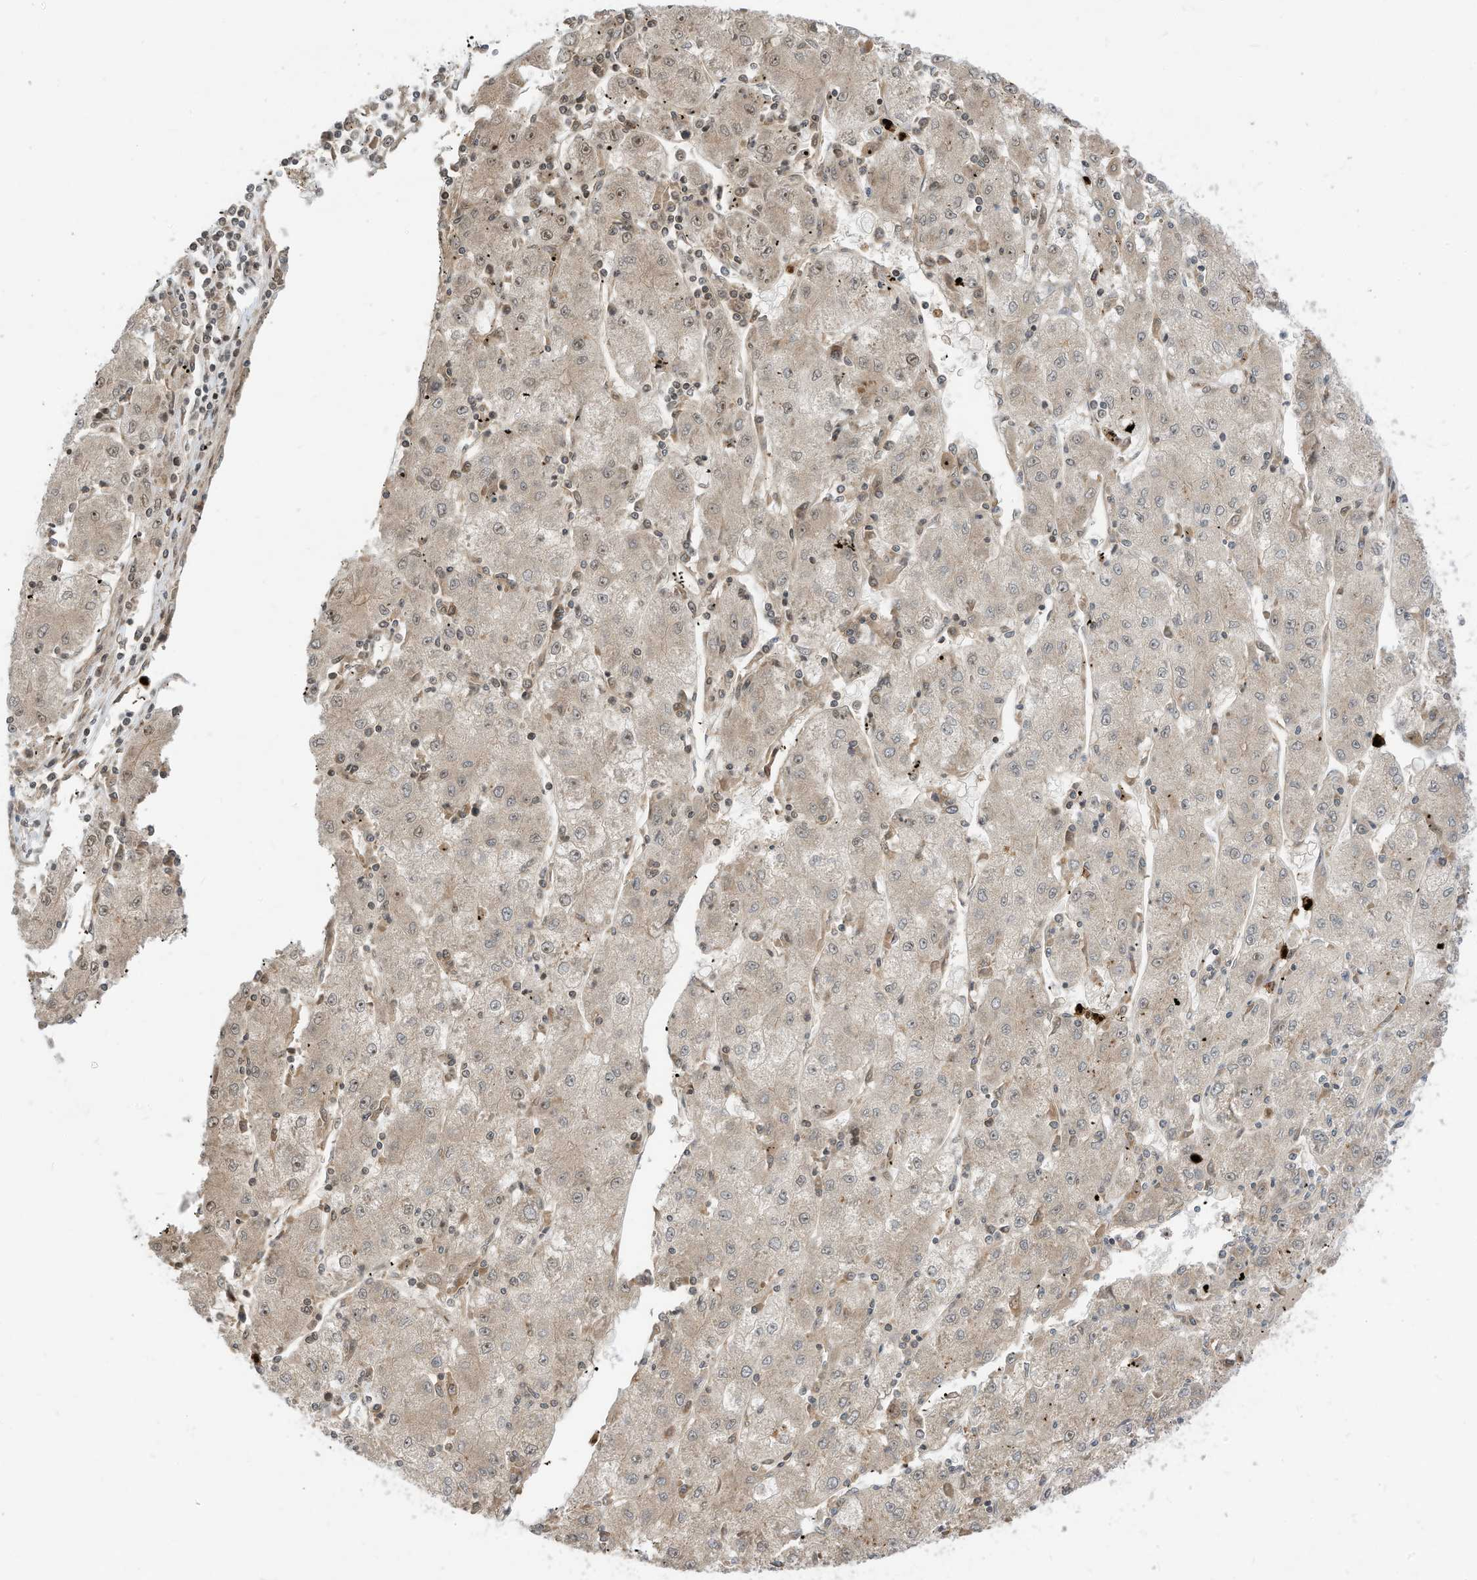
{"staining": {"intensity": "negative", "quantity": "none", "location": "none"}, "tissue": "liver cancer", "cell_type": "Tumor cells", "image_type": "cancer", "snomed": [{"axis": "morphology", "description": "Carcinoma, Hepatocellular, NOS"}, {"axis": "topography", "description": "Liver"}], "caption": "There is no significant expression in tumor cells of liver cancer (hepatocellular carcinoma).", "gene": "CNKSR1", "patient": {"sex": "male", "age": 72}}